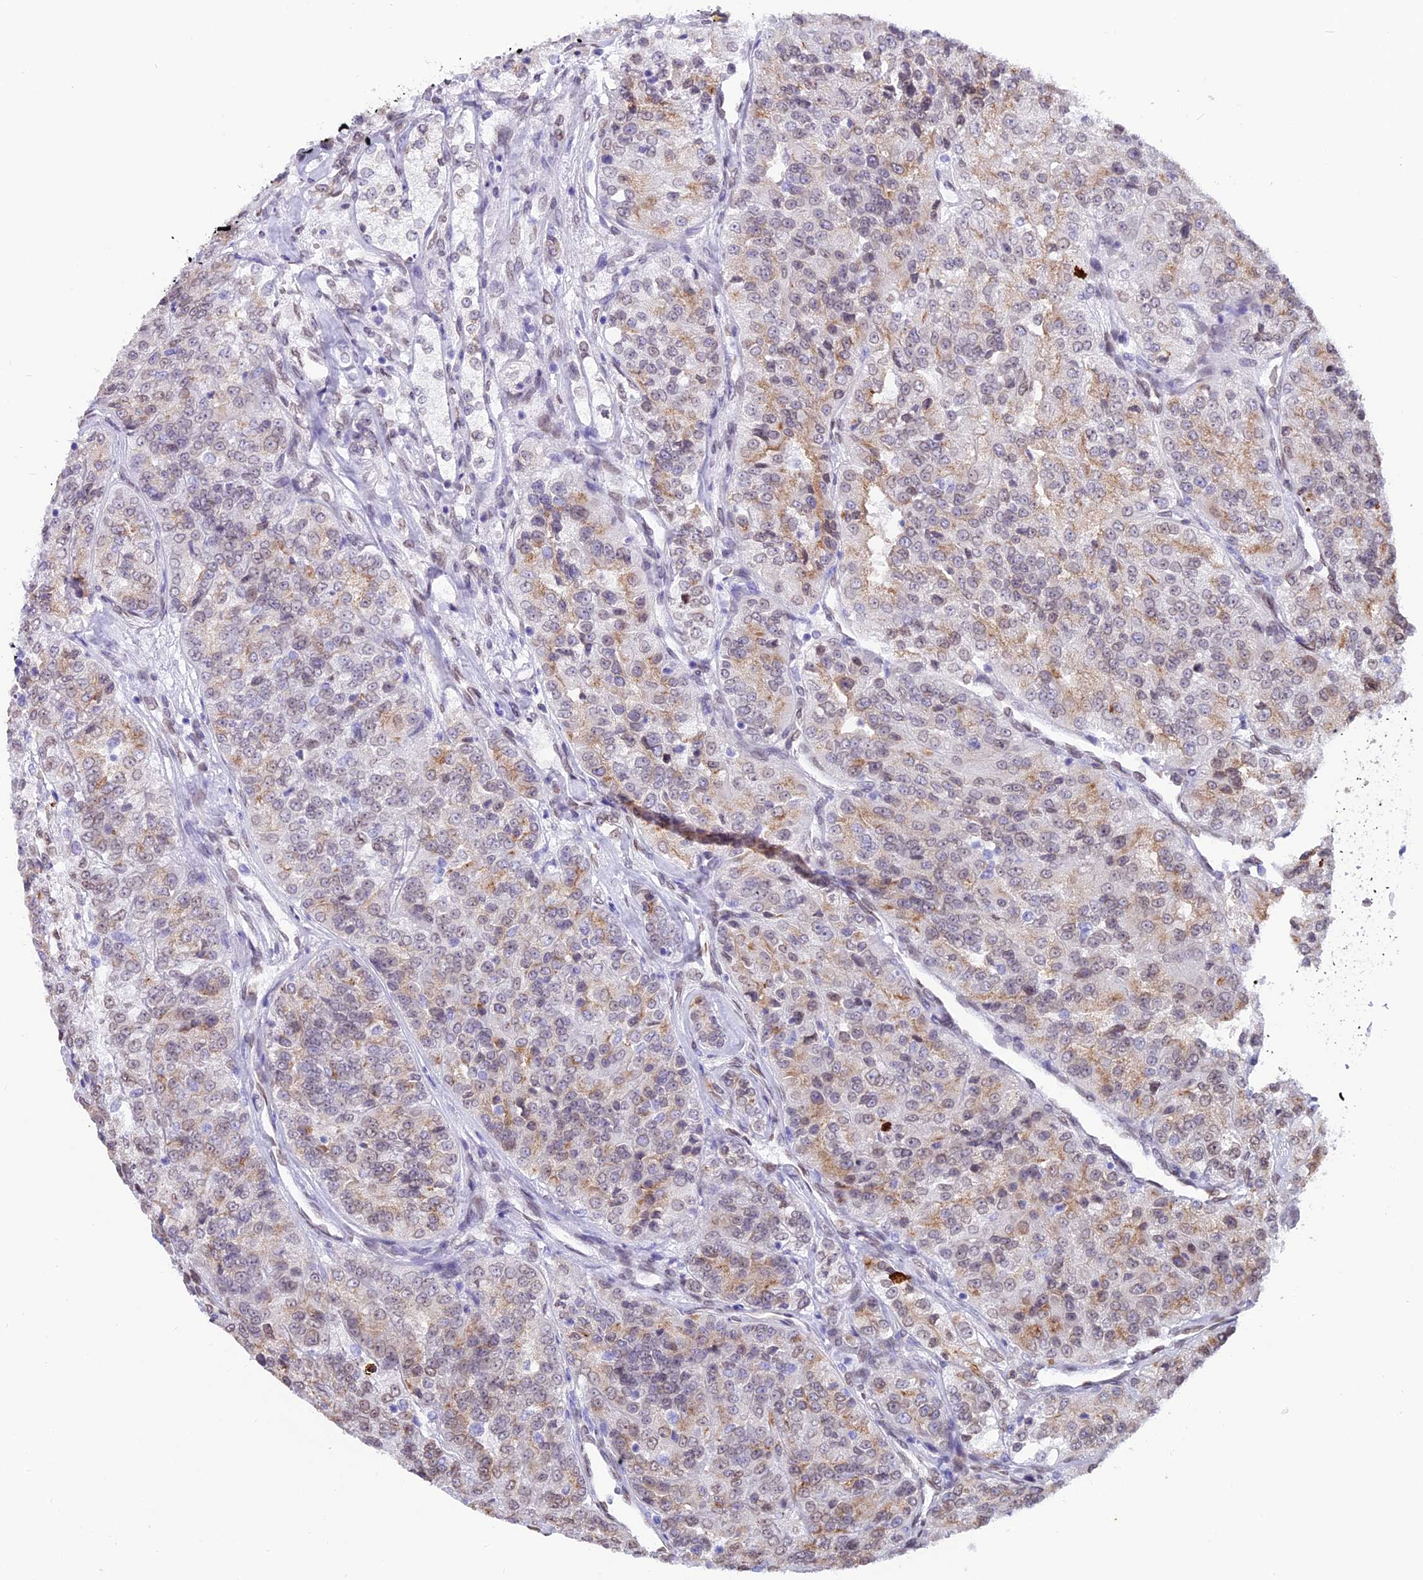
{"staining": {"intensity": "weak", "quantity": "25%-75%", "location": "cytoplasmic/membranous,nuclear"}, "tissue": "renal cancer", "cell_type": "Tumor cells", "image_type": "cancer", "snomed": [{"axis": "morphology", "description": "Adenocarcinoma, NOS"}, {"axis": "topography", "description": "Kidney"}], "caption": "The histopathology image shows staining of renal adenocarcinoma, revealing weak cytoplasmic/membranous and nuclear protein staining (brown color) within tumor cells.", "gene": "TMPRSS7", "patient": {"sex": "female", "age": 63}}